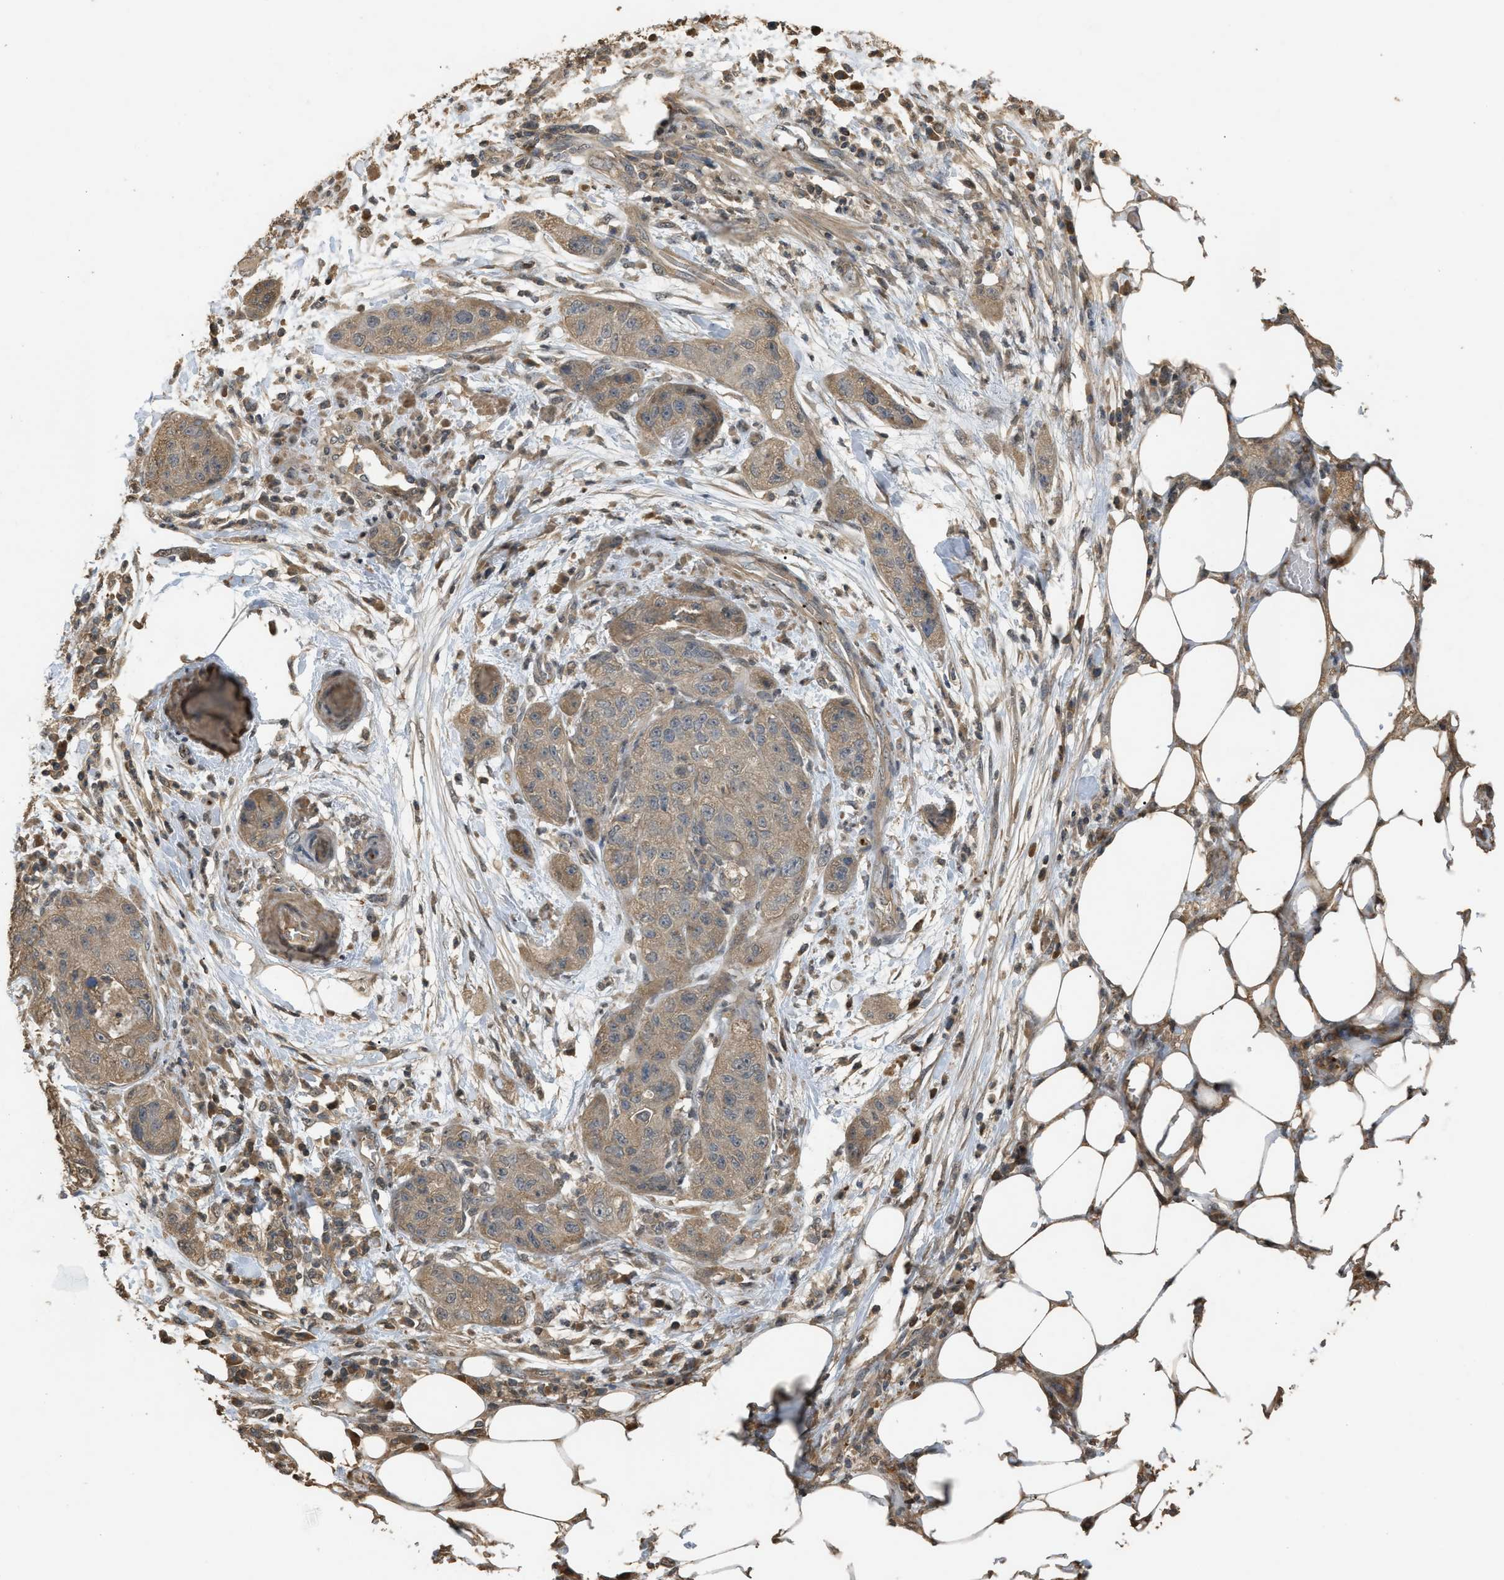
{"staining": {"intensity": "weak", "quantity": ">75%", "location": "cytoplasmic/membranous"}, "tissue": "pancreatic cancer", "cell_type": "Tumor cells", "image_type": "cancer", "snomed": [{"axis": "morphology", "description": "Adenocarcinoma, NOS"}, {"axis": "topography", "description": "Pancreas"}], "caption": "Brown immunohistochemical staining in pancreatic adenocarcinoma exhibits weak cytoplasmic/membranous expression in approximately >75% of tumor cells.", "gene": "ARHGDIA", "patient": {"sex": "female", "age": 78}}